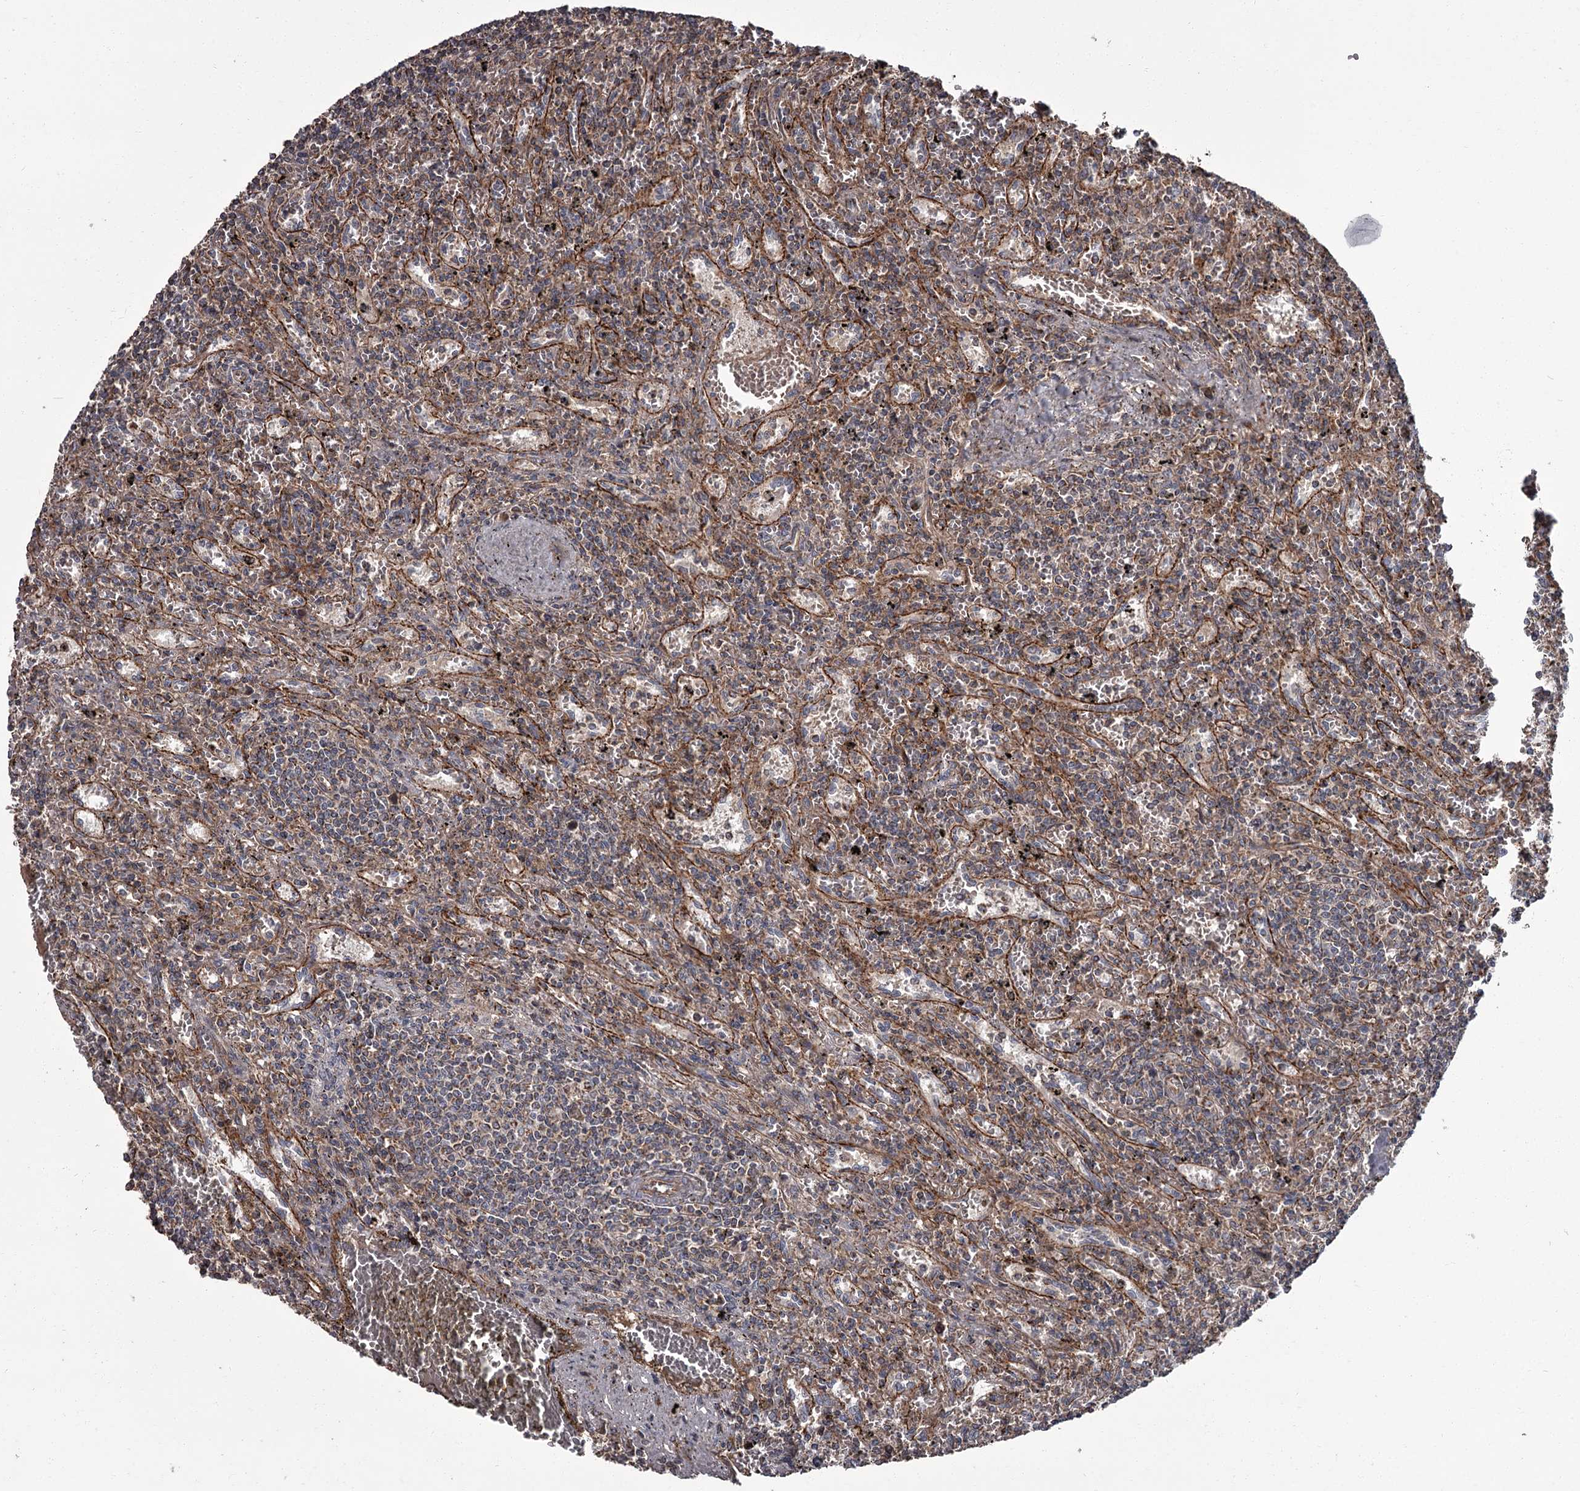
{"staining": {"intensity": "strong", "quantity": "25%-75%", "location": "cytoplasmic/membranous"}, "tissue": "lymphoma", "cell_type": "Tumor cells", "image_type": "cancer", "snomed": [{"axis": "morphology", "description": "Malignant lymphoma, non-Hodgkin's type, Low grade"}, {"axis": "topography", "description": "Spleen"}], "caption": "This is an image of IHC staining of lymphoma, which shows strong positivity in the cytoplasmic/membranous of tumor cells.", "gene": "THAP9", "patient": {"sex": "male", "age": 76}}